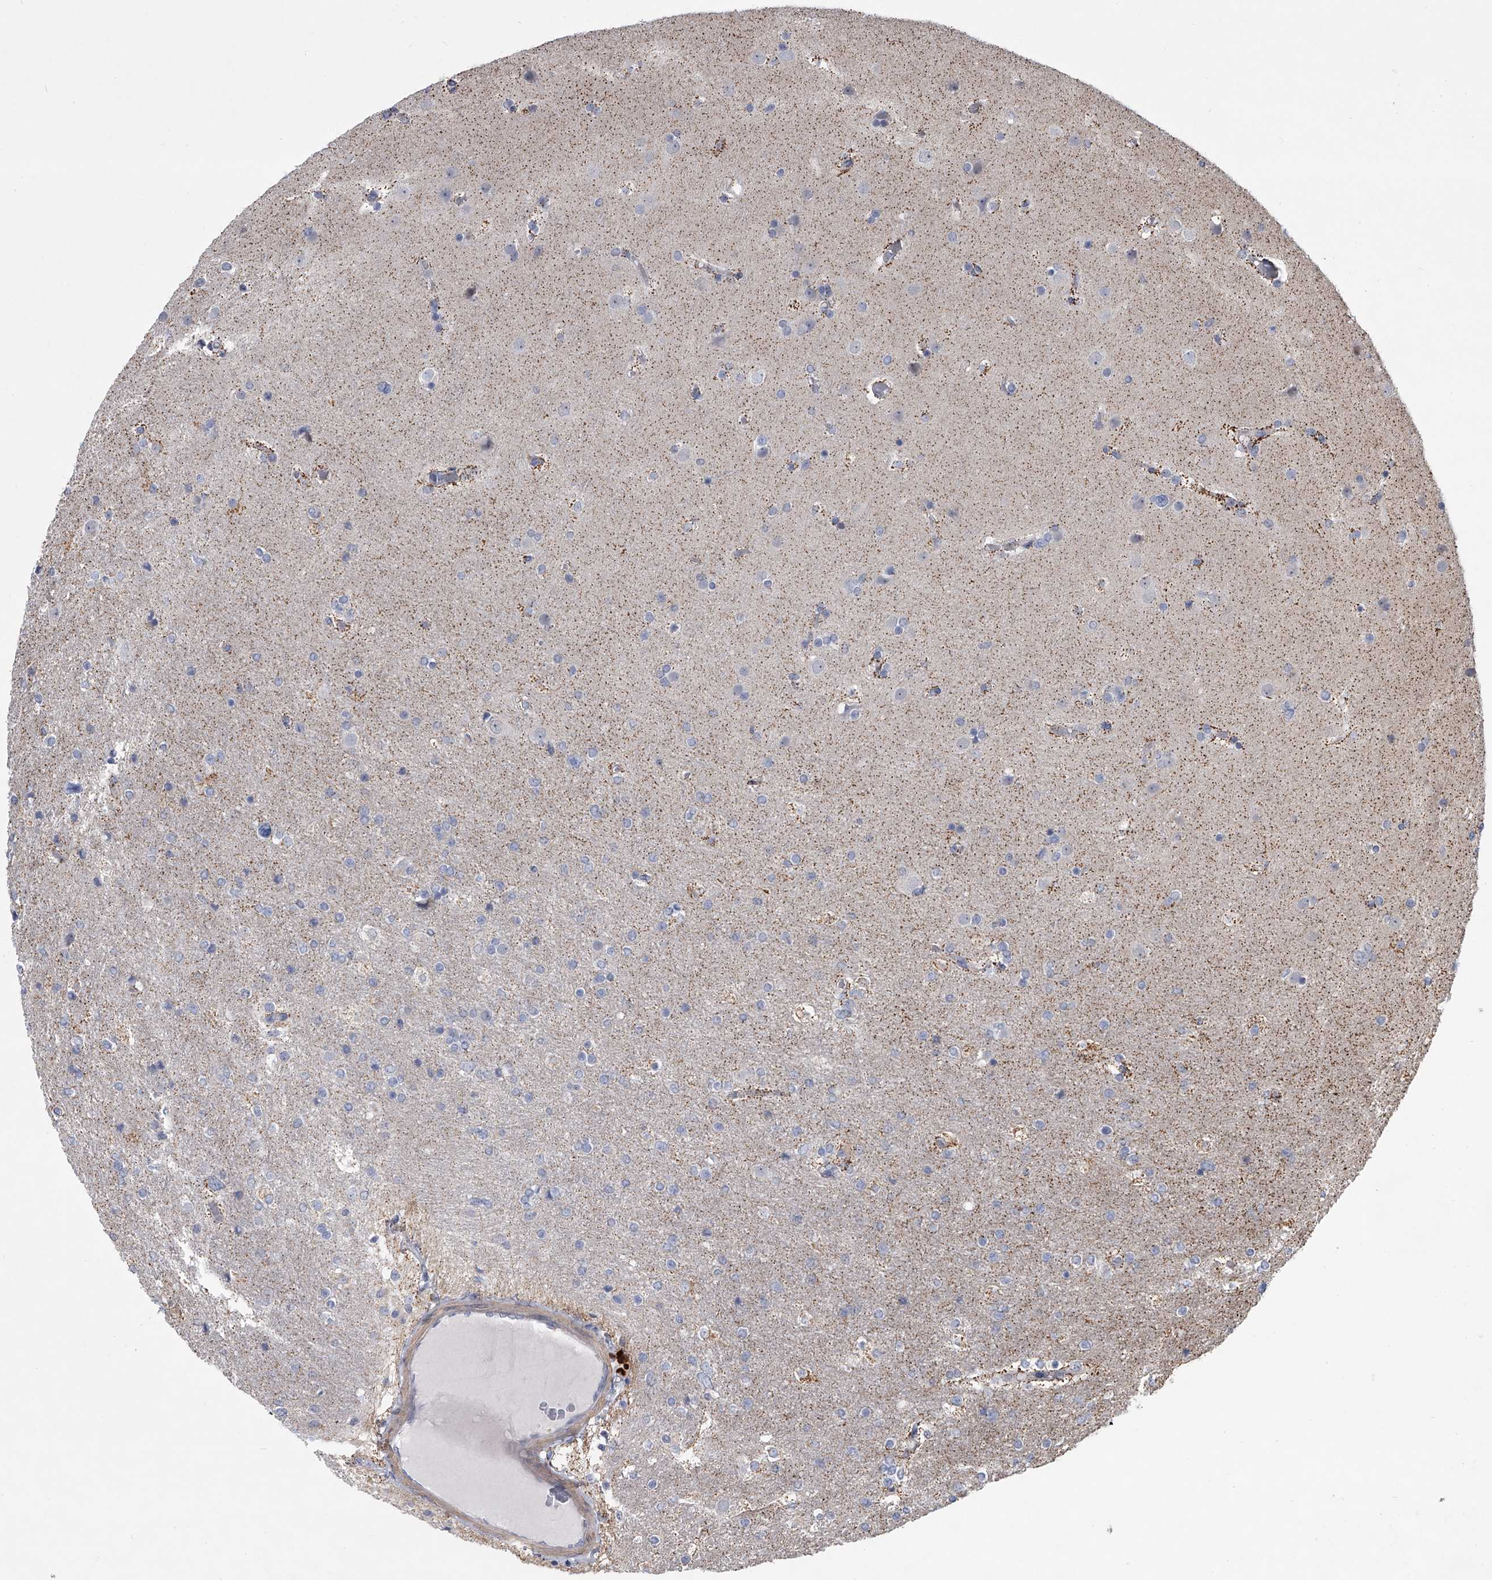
{"staining": {"intensity": "negative", "quantity": "none", "location": "none"}, "tissue": "glioma", "cell_type": "Tumor cells", "image_type": "cancer", "snomed": [{"axis": "morphology", "description": "Glioma, malignant, High grade"}, {"axis": "topography", "description": "Cerebral cortex"}], "caption": "DAB immunohistochemical staining of malignant high-grade glioma displays no significant positivity in tumor cells.", "gene": "HEATR6", "patient": {"sex": "female", "age": 36}}